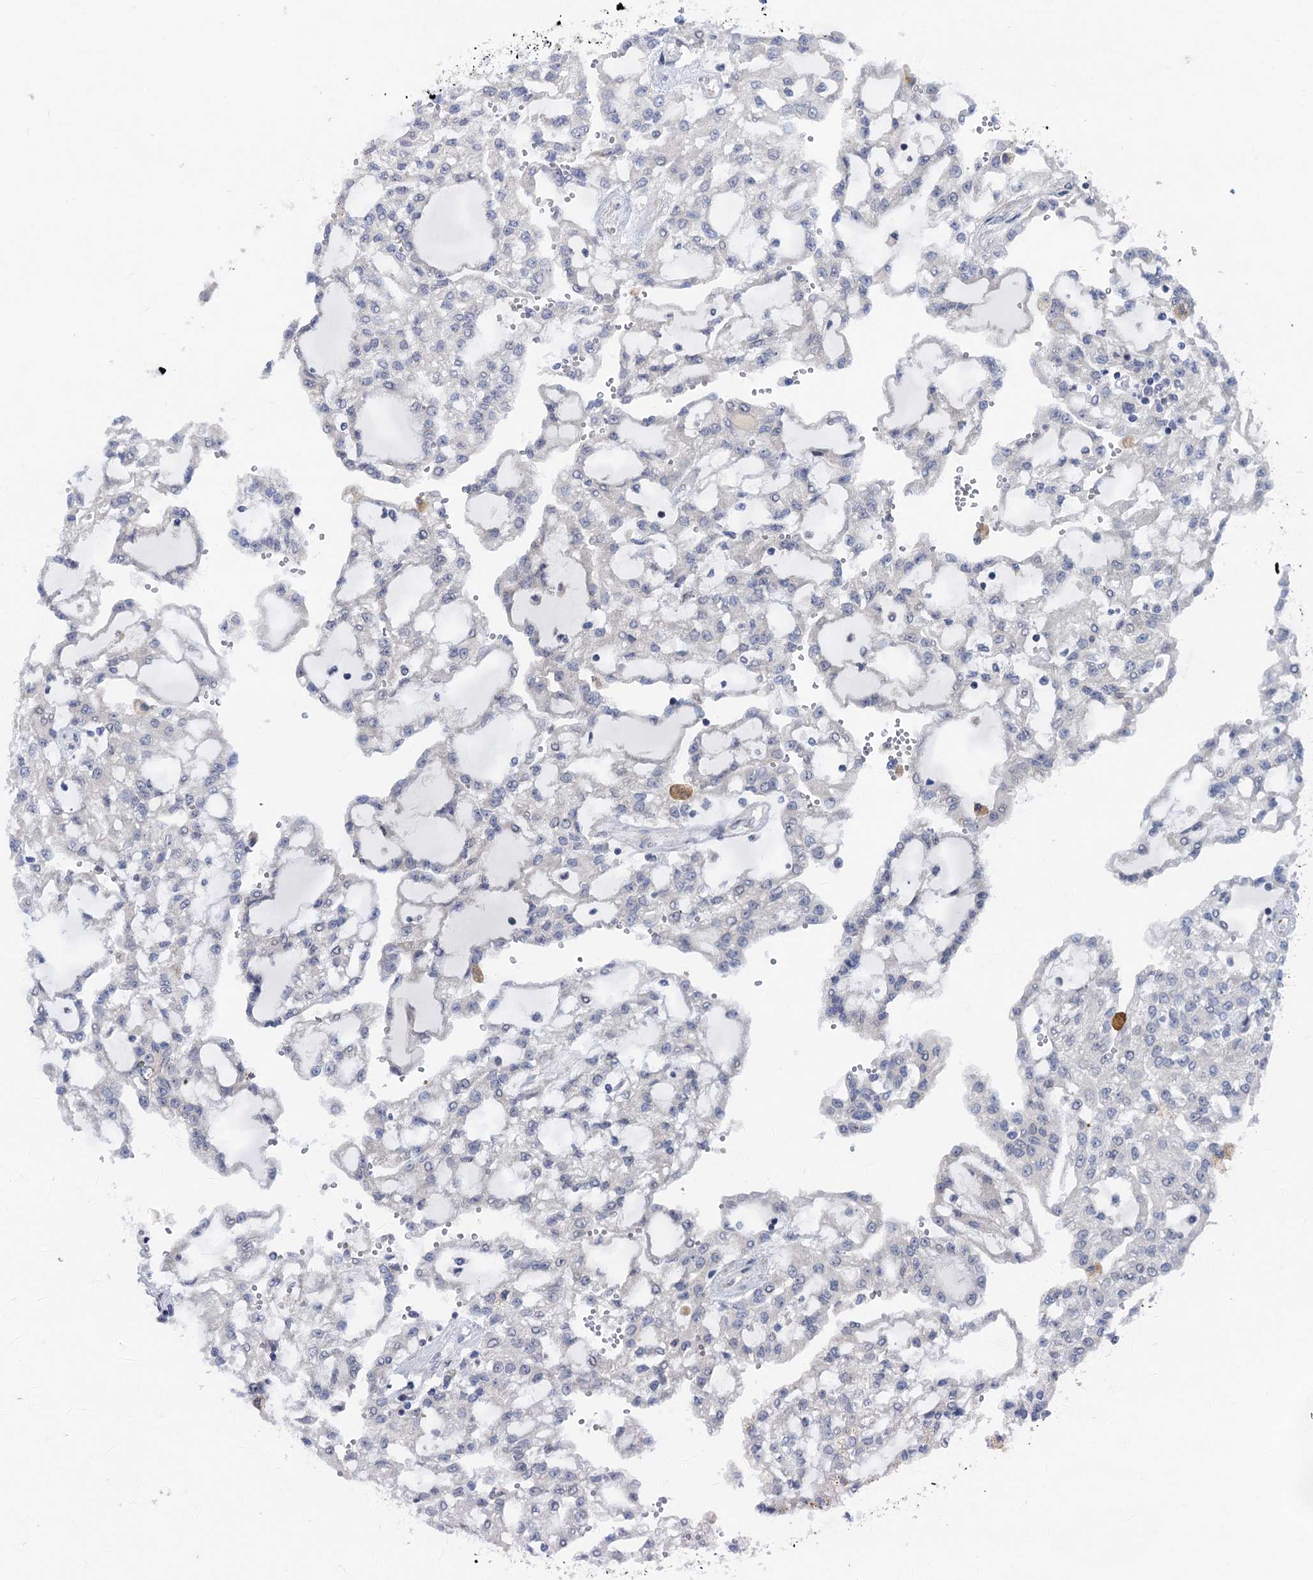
{"staining": {"intensity": "negative", "quantity": "none", "location": "none"}, "tissue": "renal cancer", "cell_type": "Tumor cells", "image_type": "cancer", "snomed": [{"axis": "morphology", "description": "Adenocarcinoma, NOS"}, {"axis": "topography", "description": "Kidney"}], "caption": "Immunohistochemistry photomicrograph of human renal cancer (adenocarcinoma) stained for a protein (brown), which shows no expression in tumor cells.", "gene": "QPCTL", "patient": {"sex": "male", "age": 63}}